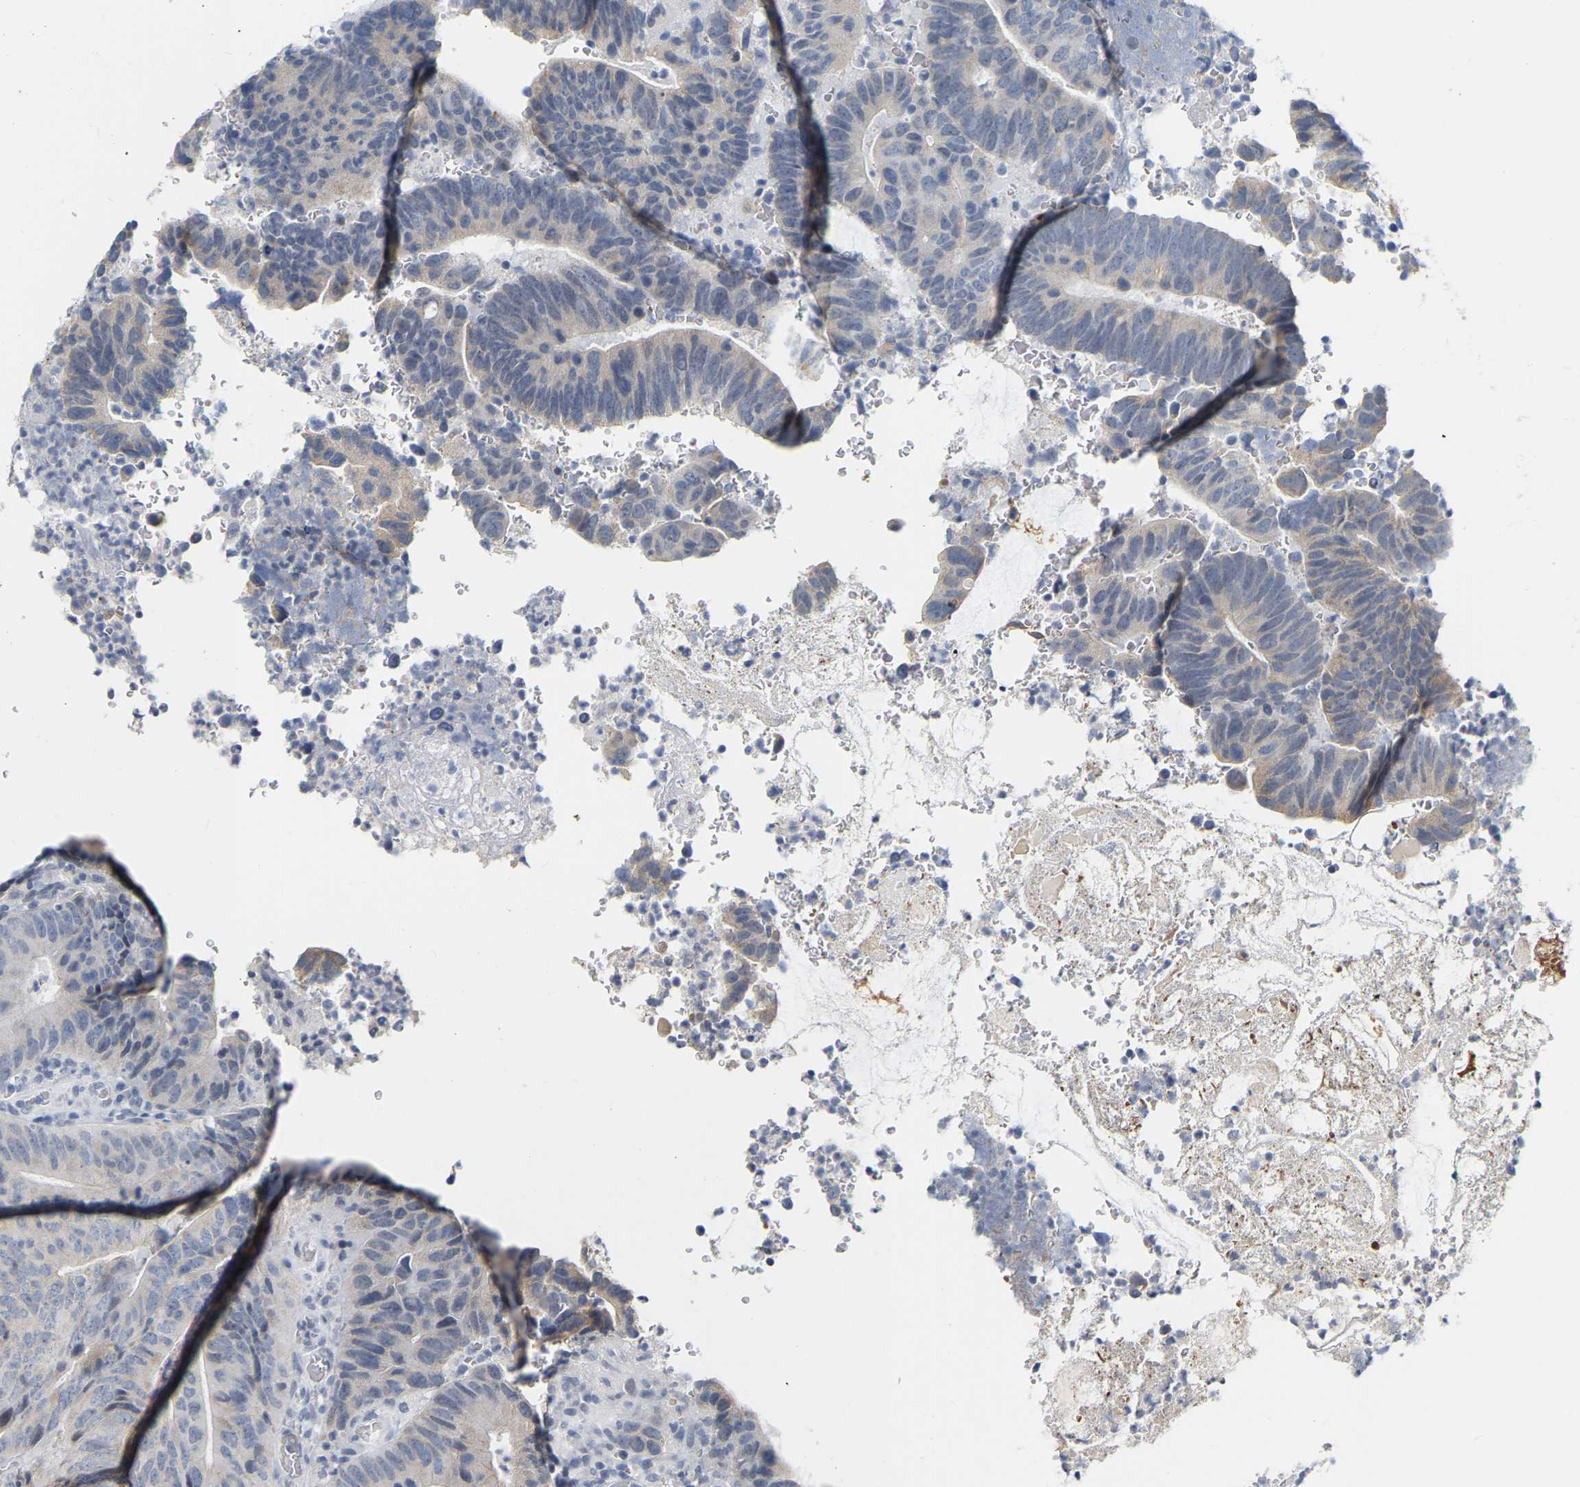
{"staining": {"intensity": "negative", "quantity": "none", "location": "none"}, "tissue": "colorectal cancer", "cell_type": "Tumor cells", "image_type": "cancer", "snomed": [{"axis": "morphology", "description": "Adenocarcinoma, NOS"}, {"axis": "topography", "description": "Colon"}], "caption": "There is no significant positivity in tumor cells of colorectal cancer (adenocarcinoma).", "gene": "KRT76", "patient": {"sex": "male", "age": 56}}